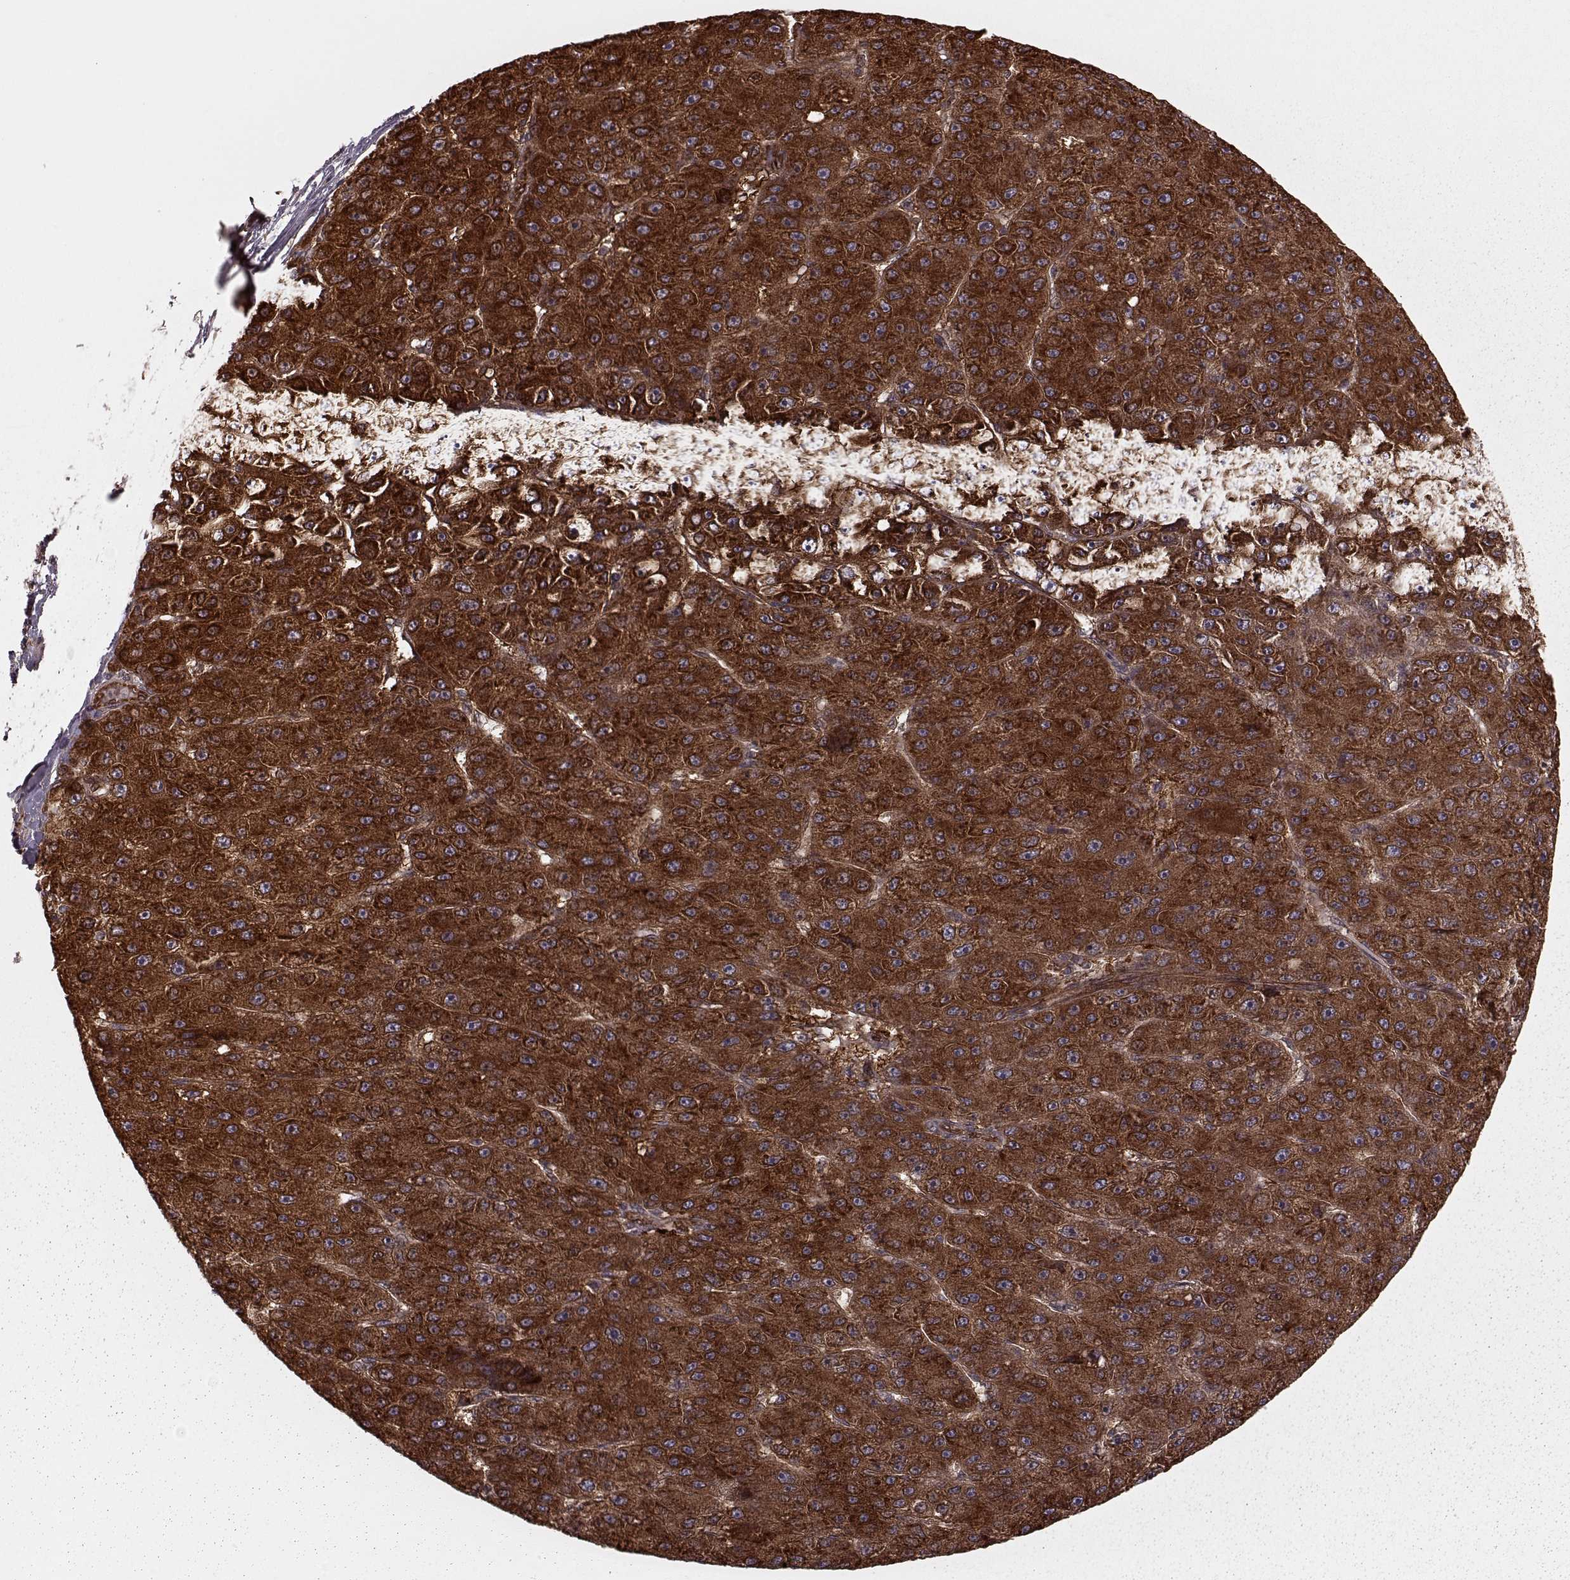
{"staining": {"intensity": "strong", "quantity": ">75%", "location": "cytoplasmic/membranous"}, "tissue": "liver cancer", "cell_type": "Tumor cells", "image_type": "cancer", "snomed": [{"axis": "morphology", "description": "Carcinoma, Hepatocellular, NOS"}, {"axis": "topography", "description": "Liver"}], "caption": "Immunohistochemical staining of liver cancer (hepatocellular carcinoma) displays high levels of strong cytoplasmic/membranous protein expression in about >75% of tumor cells.", "gene": "AGPAT1", "patient": {"sex": "male", "age": 67}}